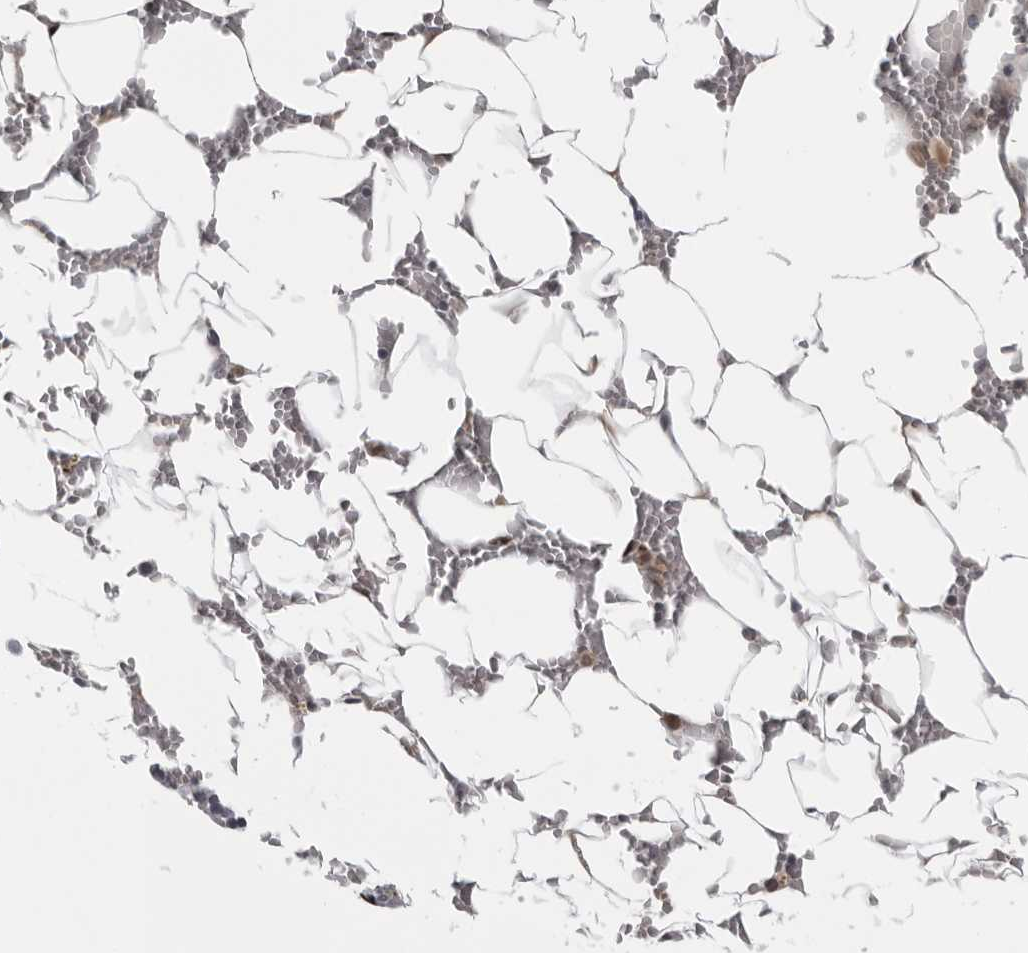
{"staining": {"intensity": "negative", "quantity": "none", "location": "none"}, "tissue": "bone marrow", "cell_type": "Hematopoietic cells", "image_type": "normal", "snomed": [{"axis": "morphology", "description": "Normal tissue, NOS"}, {"axis": "topography", "description": "Bone marrow"}], "caption": "High magnification brightfield microscopy of benign bone marrow stained with DAB (brown) and counterstained with hematoxylin (blue): hematopoietic cells show no significant positivity. (DAB (3,3'-diaminobenzidine) IHC visualized using brightfield microscopy, high magnification).", "gene": "LZIC", "patient": {"sex": "male", "age": 70}}